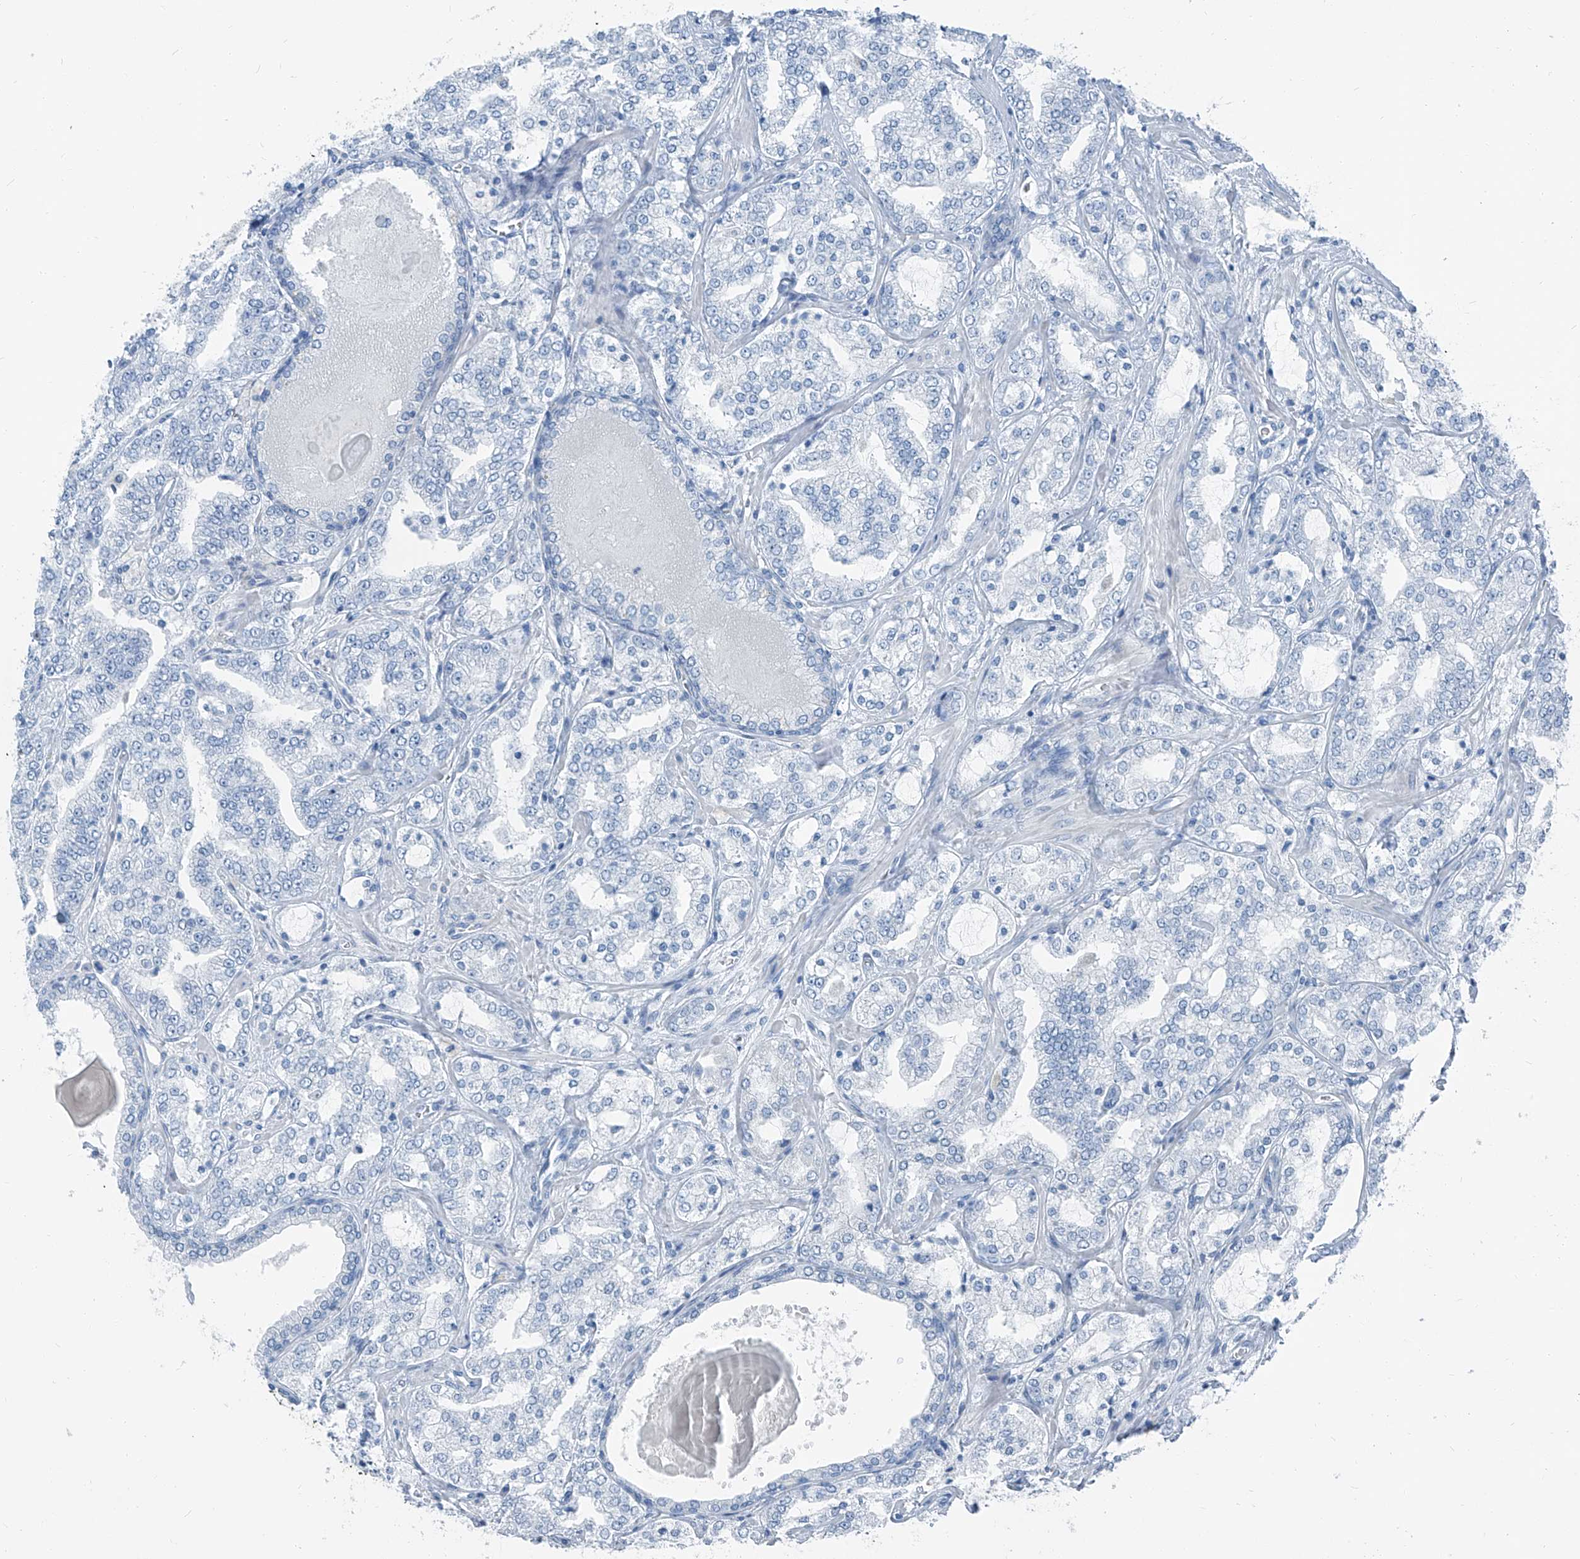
{"staining": {"intensity": "negative", "quantity": "none", "location": "none"}, "tissue": "prostate cancer", "cell_type": "Tumor cells", "image_type": "cancer", "snomed": [{"axis": "morphology", "description": "Adenocarcinoma, High grade"}, {"axis": "topography", "description": "Prostate"}], "caption": "Adenocarcinoma (high-grade) (prostate) stained for a protein using immunohistochemistry (IHC) shows no staining tumor cells.", "gene": "RGN", "patient": {"sex": "male", "age": 64}}